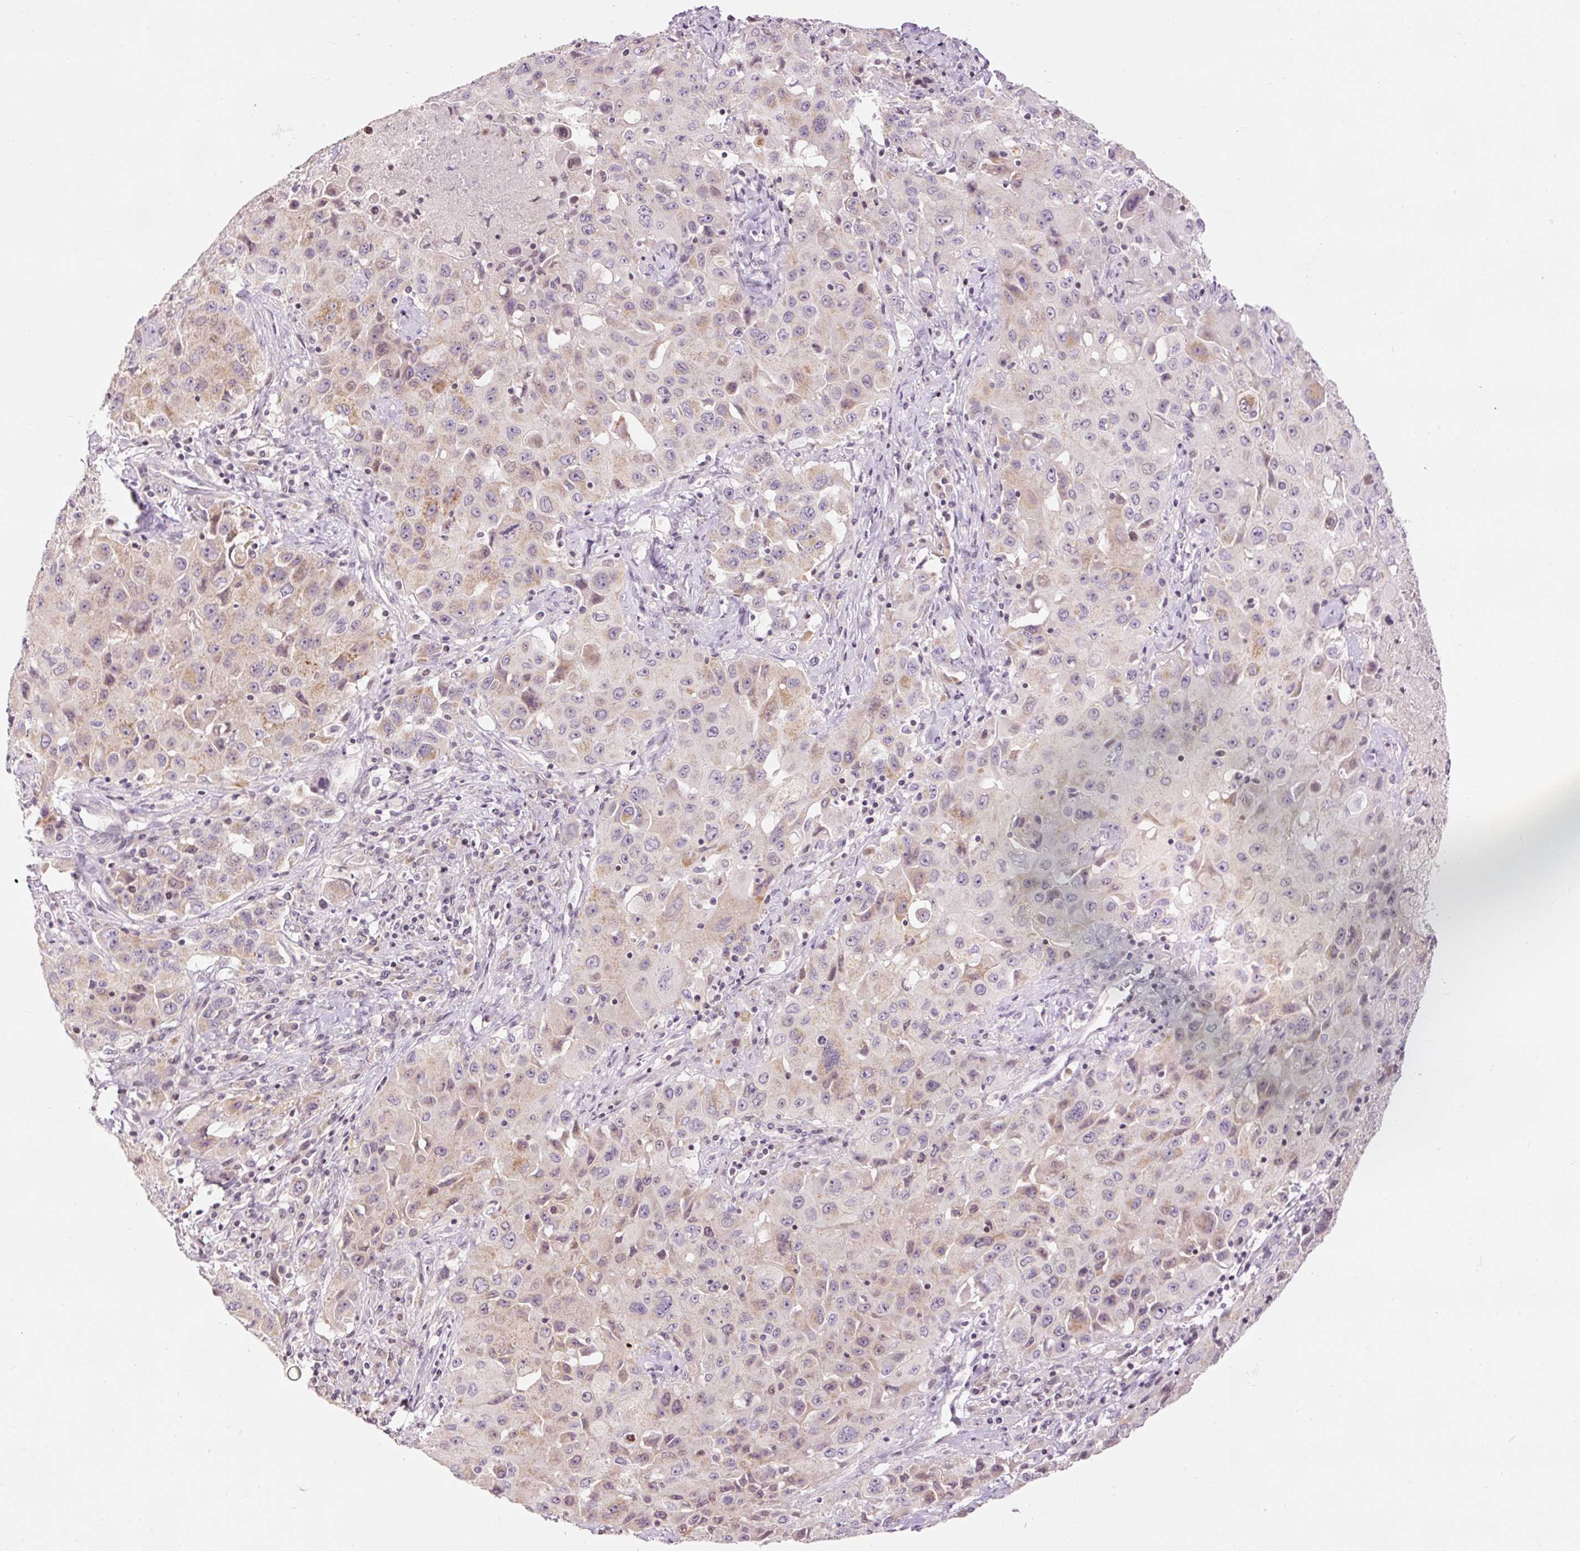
{"staining": {"intensity": "weak", "quantity": "25%-75%", "location": "cytoplasmic/membranous"}, "tissue": "lung cancer", "cell_type": "Tumor cells", "image_type": "cancer", "snomed": [{"axis": "morphology", "description": "Squamous cell carcinoma, NOS"}, {"axis": "topography", "description": "Lung"}], "caption": "A photomicrograph of lung cancer (squamous cell carcinoma) stained for a protein demonstrates weak cytoplasmic/membranous brown staining in tumor cells. (IHC, brightfield microscopy, high magnification).", "gene": "ABHD11", "patient": {"sex": "male", "age": 63}}